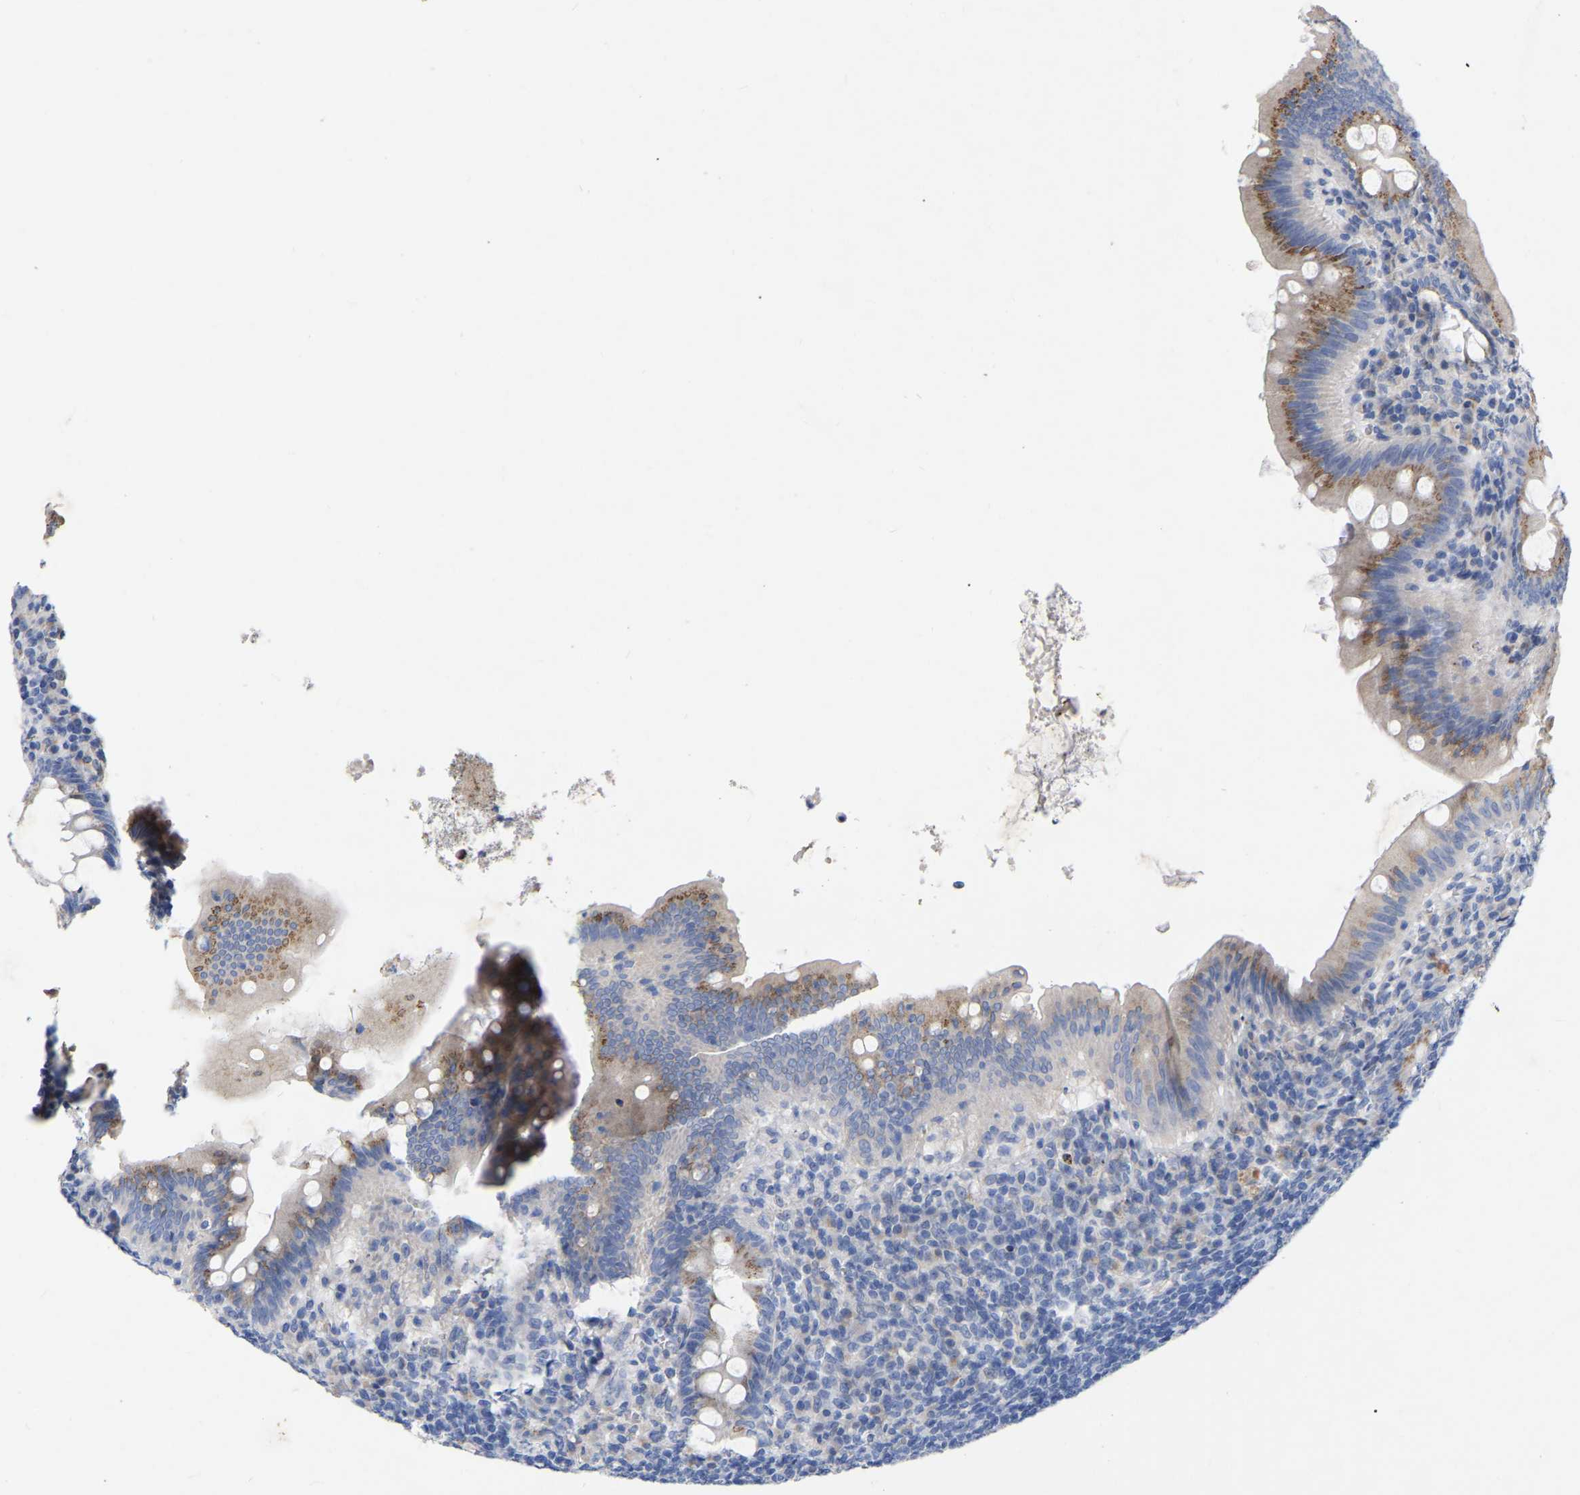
{"staining": {"intensity": "moderate", "quantity": ">75%", "location": "cytoplasmic/membranous"}, "tissue": "appendix", "cell_type": "Glandular cells", "image_type": "normal", "snomed": [{"axis": "morphology", "description": "Normal tissue, NOS"}, {"axis": "topography", "description": "Appendix"}], "caption": "Glandular cells demonstrate medium levels of moderate cytoplasmic/membranous positivity in approximately >75% of cells in benign human appendix.", "gene": "STRIP2", "patient": {"sex": "male", "age": 56}}